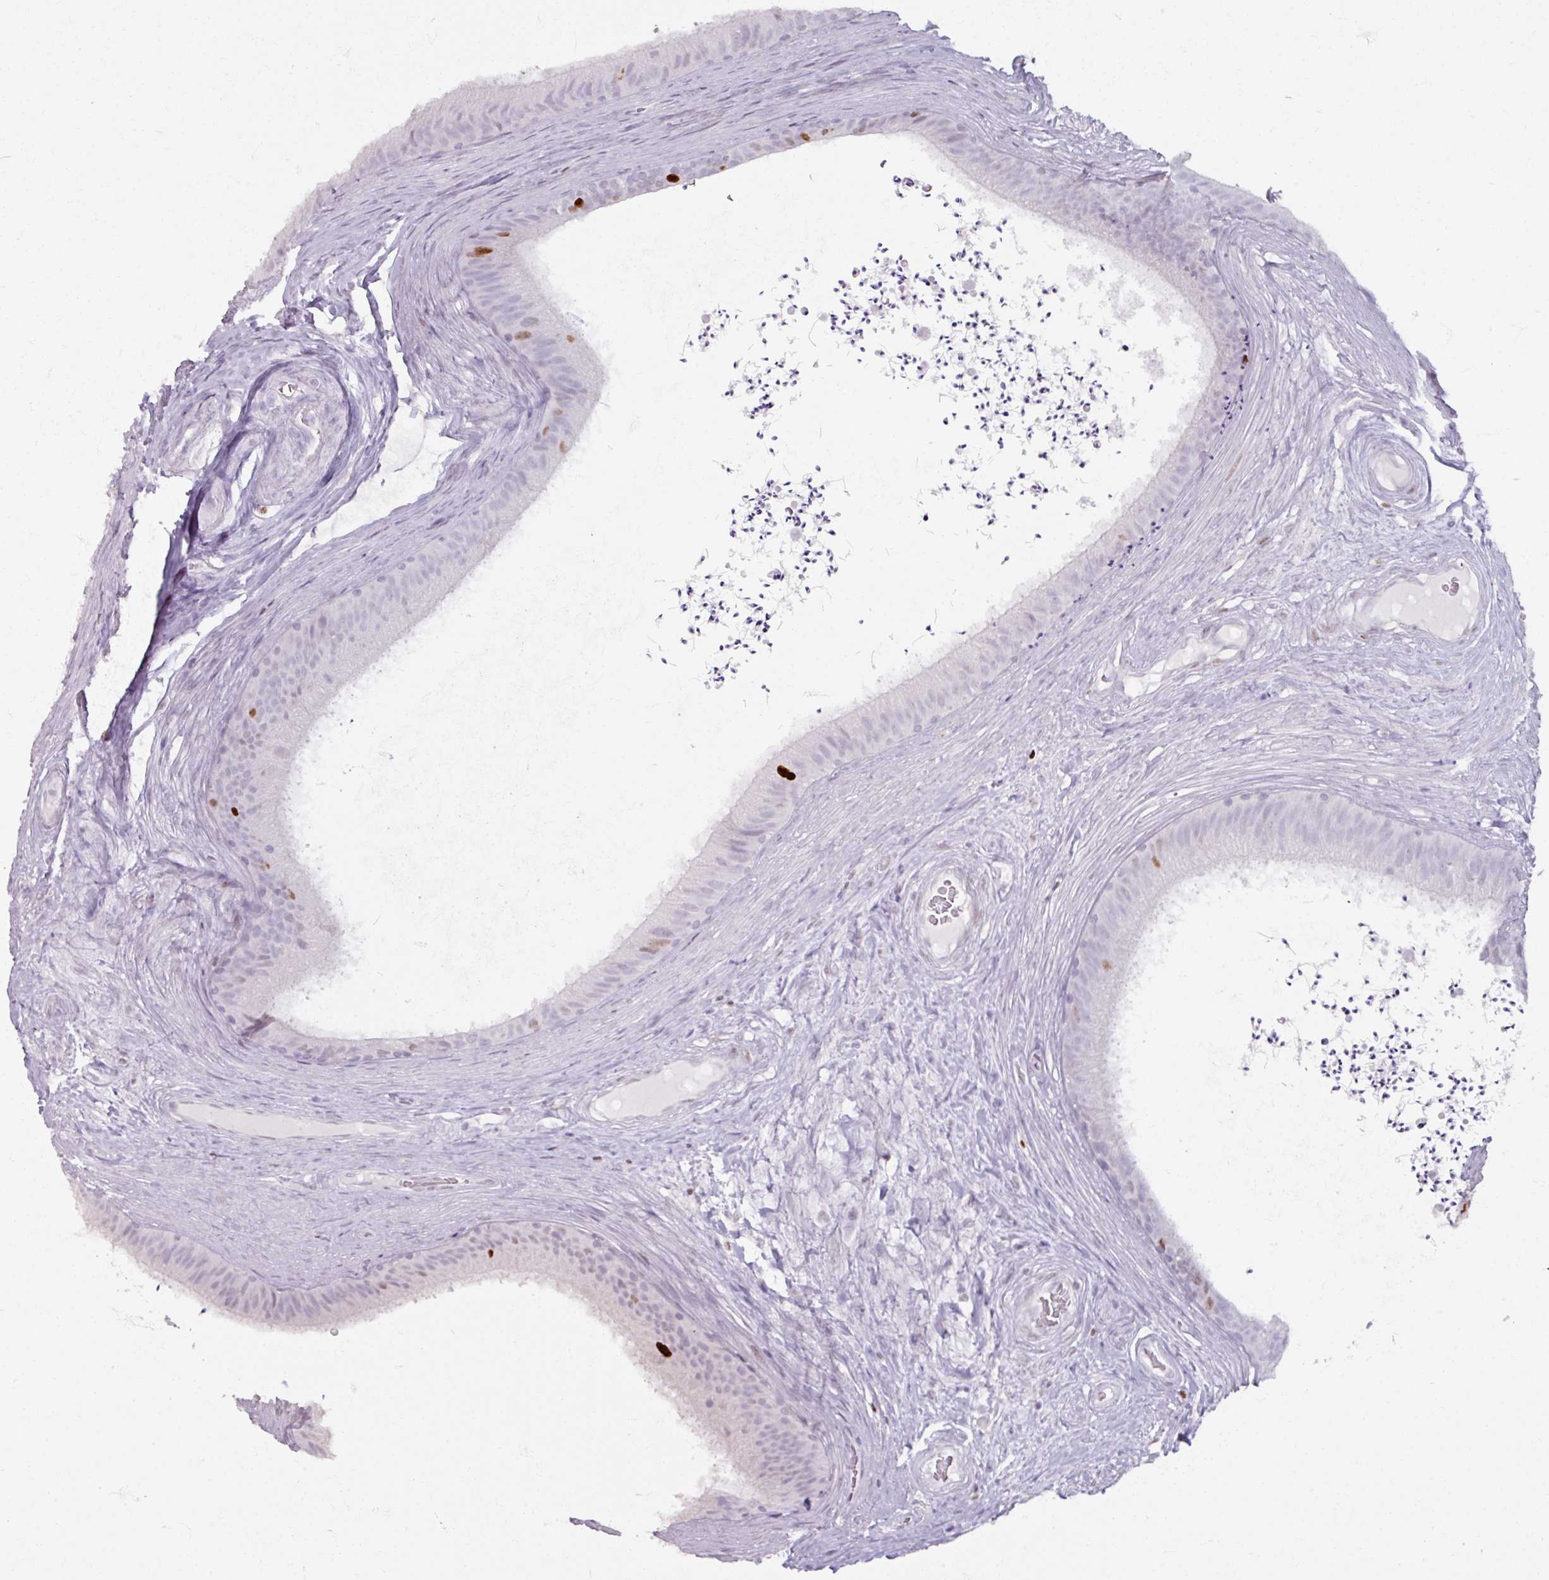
{"staining": {"intensity": "strong", "quantity": "<25%", "location": "nuclear"}, "tissue": "epididymis", "cell_type": "Glandular cells", "image_type": "normal", "snomed": [{"axis": "morphology", "description": "Normal tissue, NOS"}, {"axis": "topography", "description": "Testis"}, {"axis": "topography", "description": "Epididymis"}], "caption": "Glandular cells demonstrate medium levels of strong nuclear staining in about <25% of cells in unremarkable human epididymis. The staining was performed using DAB (3,3'-diaminobenzidine), with brown indicating positive protein expression. Nuclei are stained blue with hematoxylin.", "gene": "ATAD2", "patient": {"sex": "male", "age": 41}}